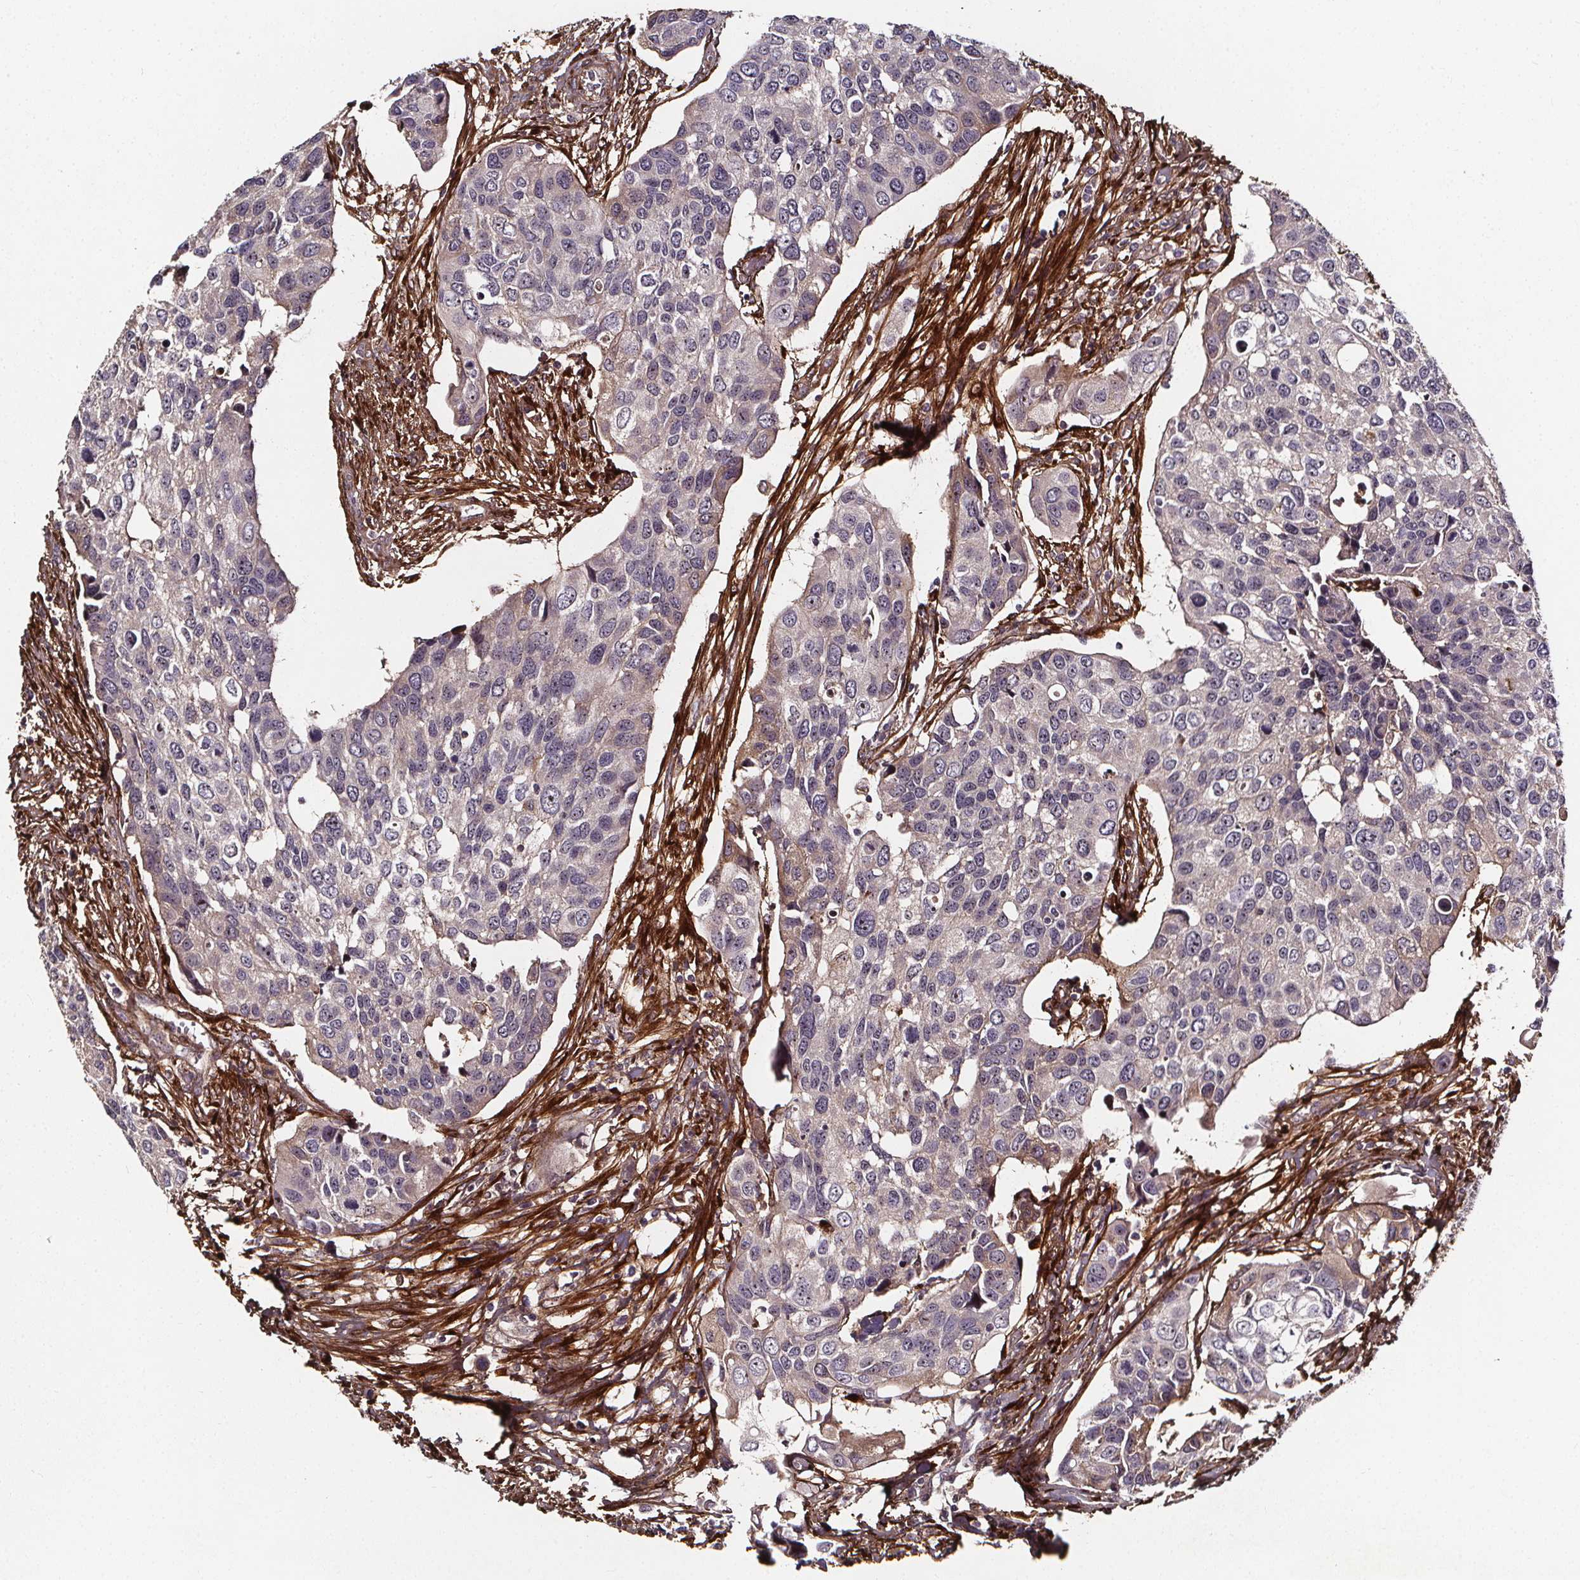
{"staining": {"intensity": "negative", "quantity": "none", "location": "none"}, "tissue": "urothelial cancer", "cell_type": "Tumor cells", "image_type": "cancer", "snomed": [{"axis": "morphology", "description": "Urothelial carcinoma, High grade"}, {"axis": "topography", "description": "Urinary bladder"}], "caption": "Human urothelial cancer stained for a protein using immunohistochemistry (IHC) reveals no positivity in tumor cells.", "gene": "AEBP1", "patient": {"sex": "male", "age": 60}}